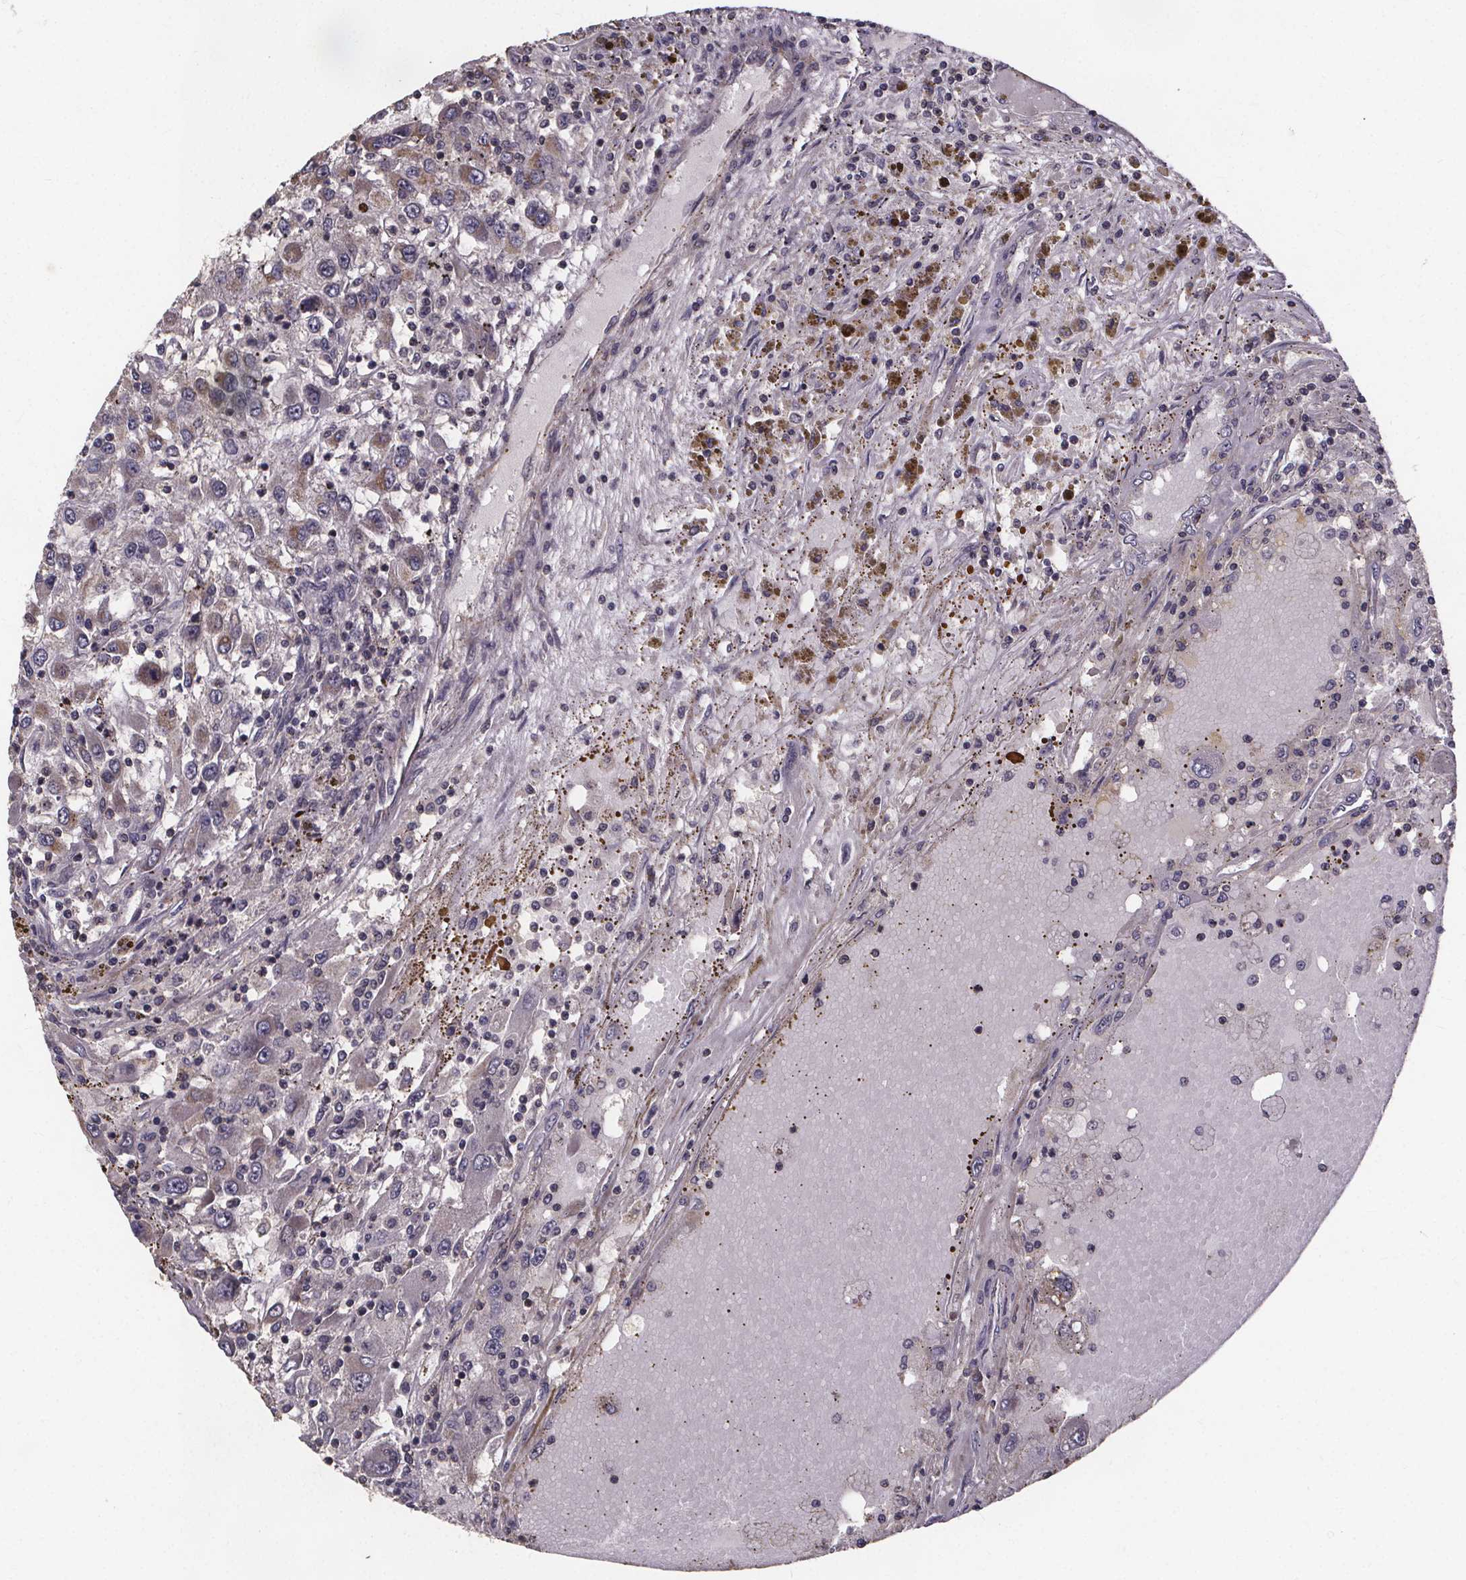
{"staining": {"intensity": "moderate", "quantity": "25%-75%", "location": "cytoplasmic/membranous"}, "tissue": "renal cancer", "cell_type": "Tumor cells", "image_type": "cancer", "snomed": [{"axis": "morphology", "description": "Adenocarcinoma, NOS"}, {"axis": "topography", "description": "Kidney"}], "caption": "A photomicrograph showing moderate cytoplasmic/membranous staining in about 25%-75% of tumor cells in renal adenocarcinoma, as visualized by brown immunohistochemical staining.", "gene": "YME1L1", "patient": {"sex": "female", "age": 67}}